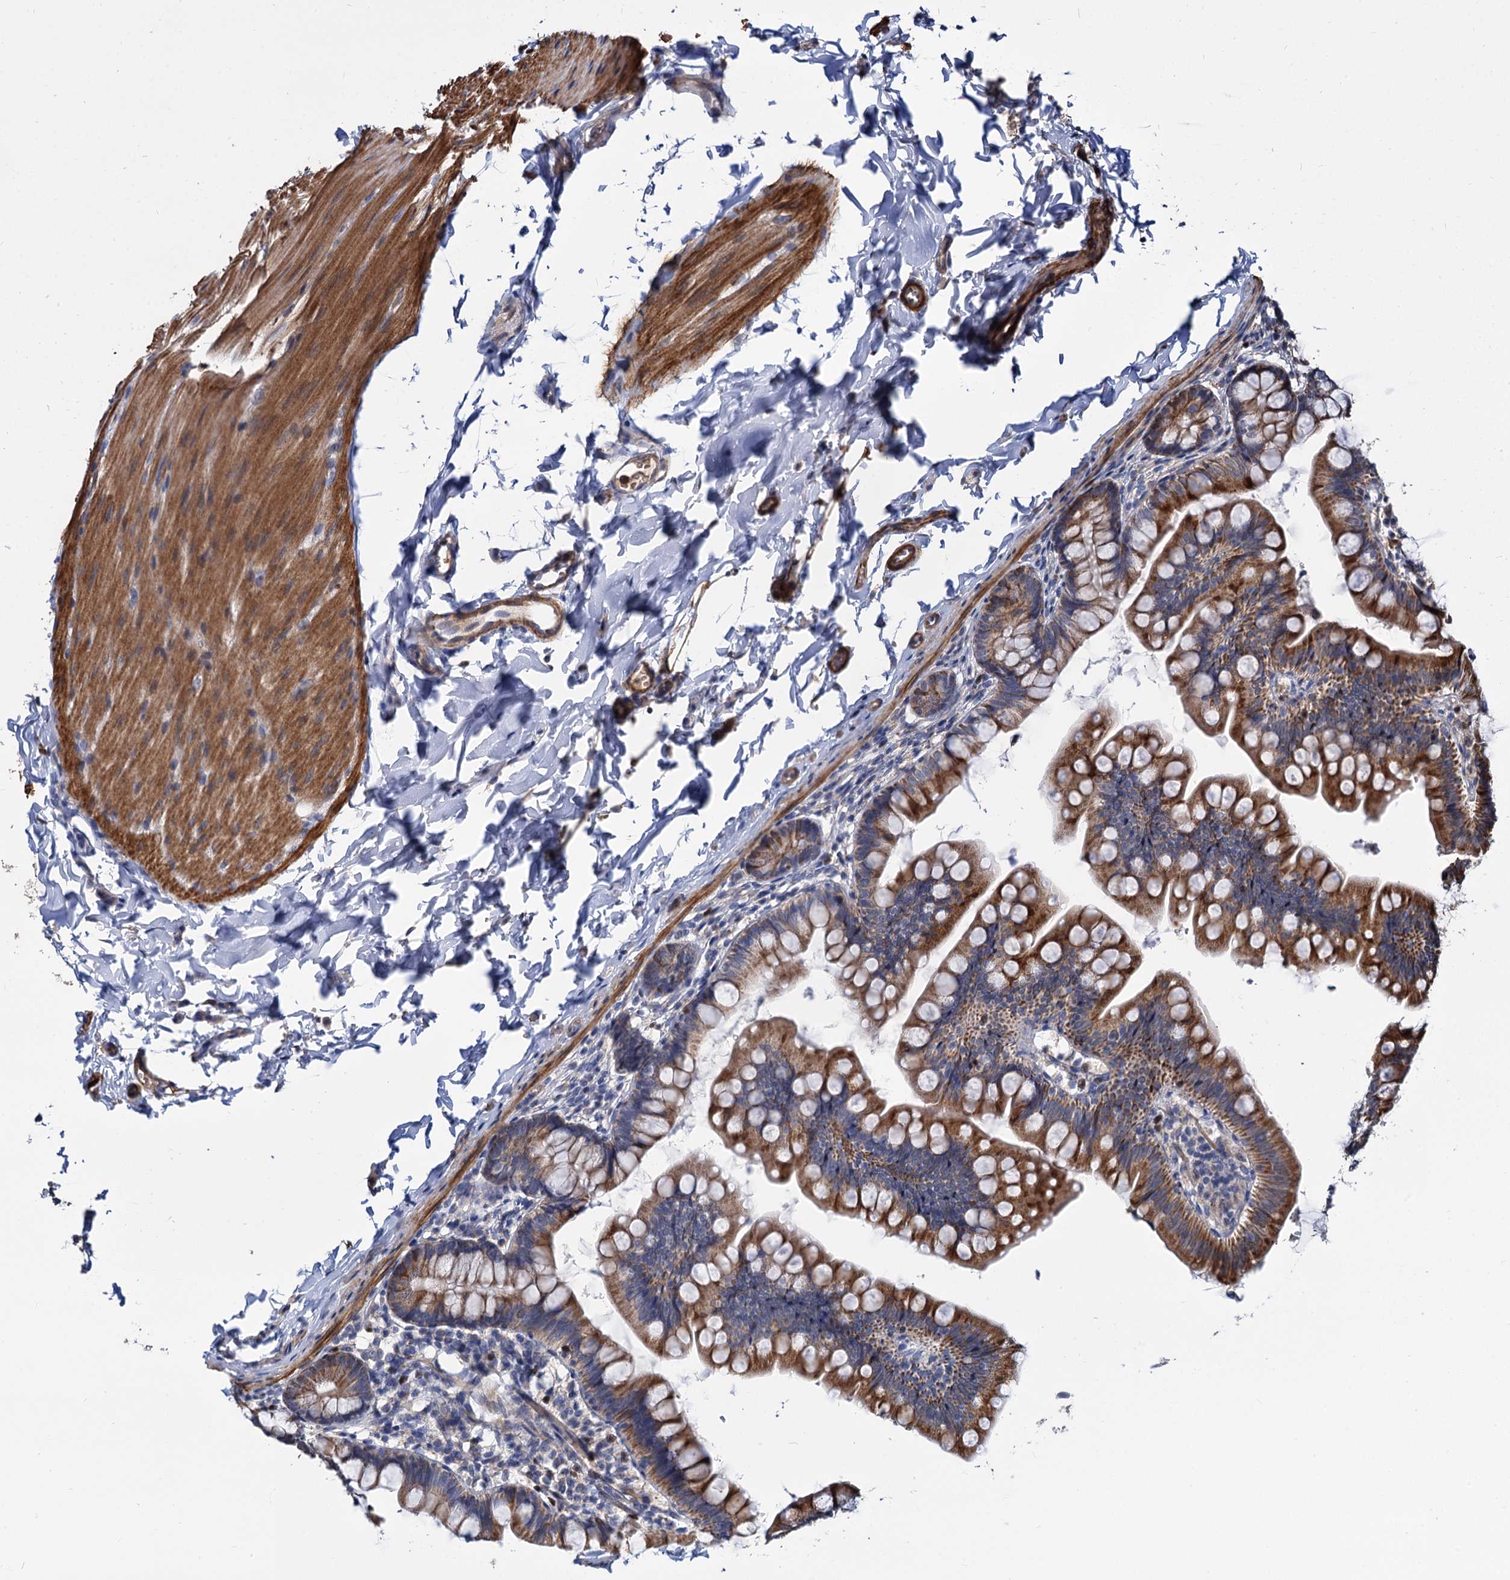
{"staining": {"intensity": "strong", "quantity": ">75%", "location": "cytoplasmic/membranous"}, "tissue": "small intestine", "cell_type": "Glandular cells", "image_type": "normal", "snomed": [{"axis": "morphology", "description": "Normal tissue, NOS"}, {"axis": "topography", "description": "Small intestine"}], "caption": "Small intestine was stained to show a protein in brown. There is high levels of strong cytoplasmic/membranous positivity in approximately >75% of glandular cells. (DAB (3,3'-diaminobenzidine) = brown stain, brightfield microscopy at high magnification).", "gene": "ALKBH7", "patient": {"sex": "male", "age": 7}}